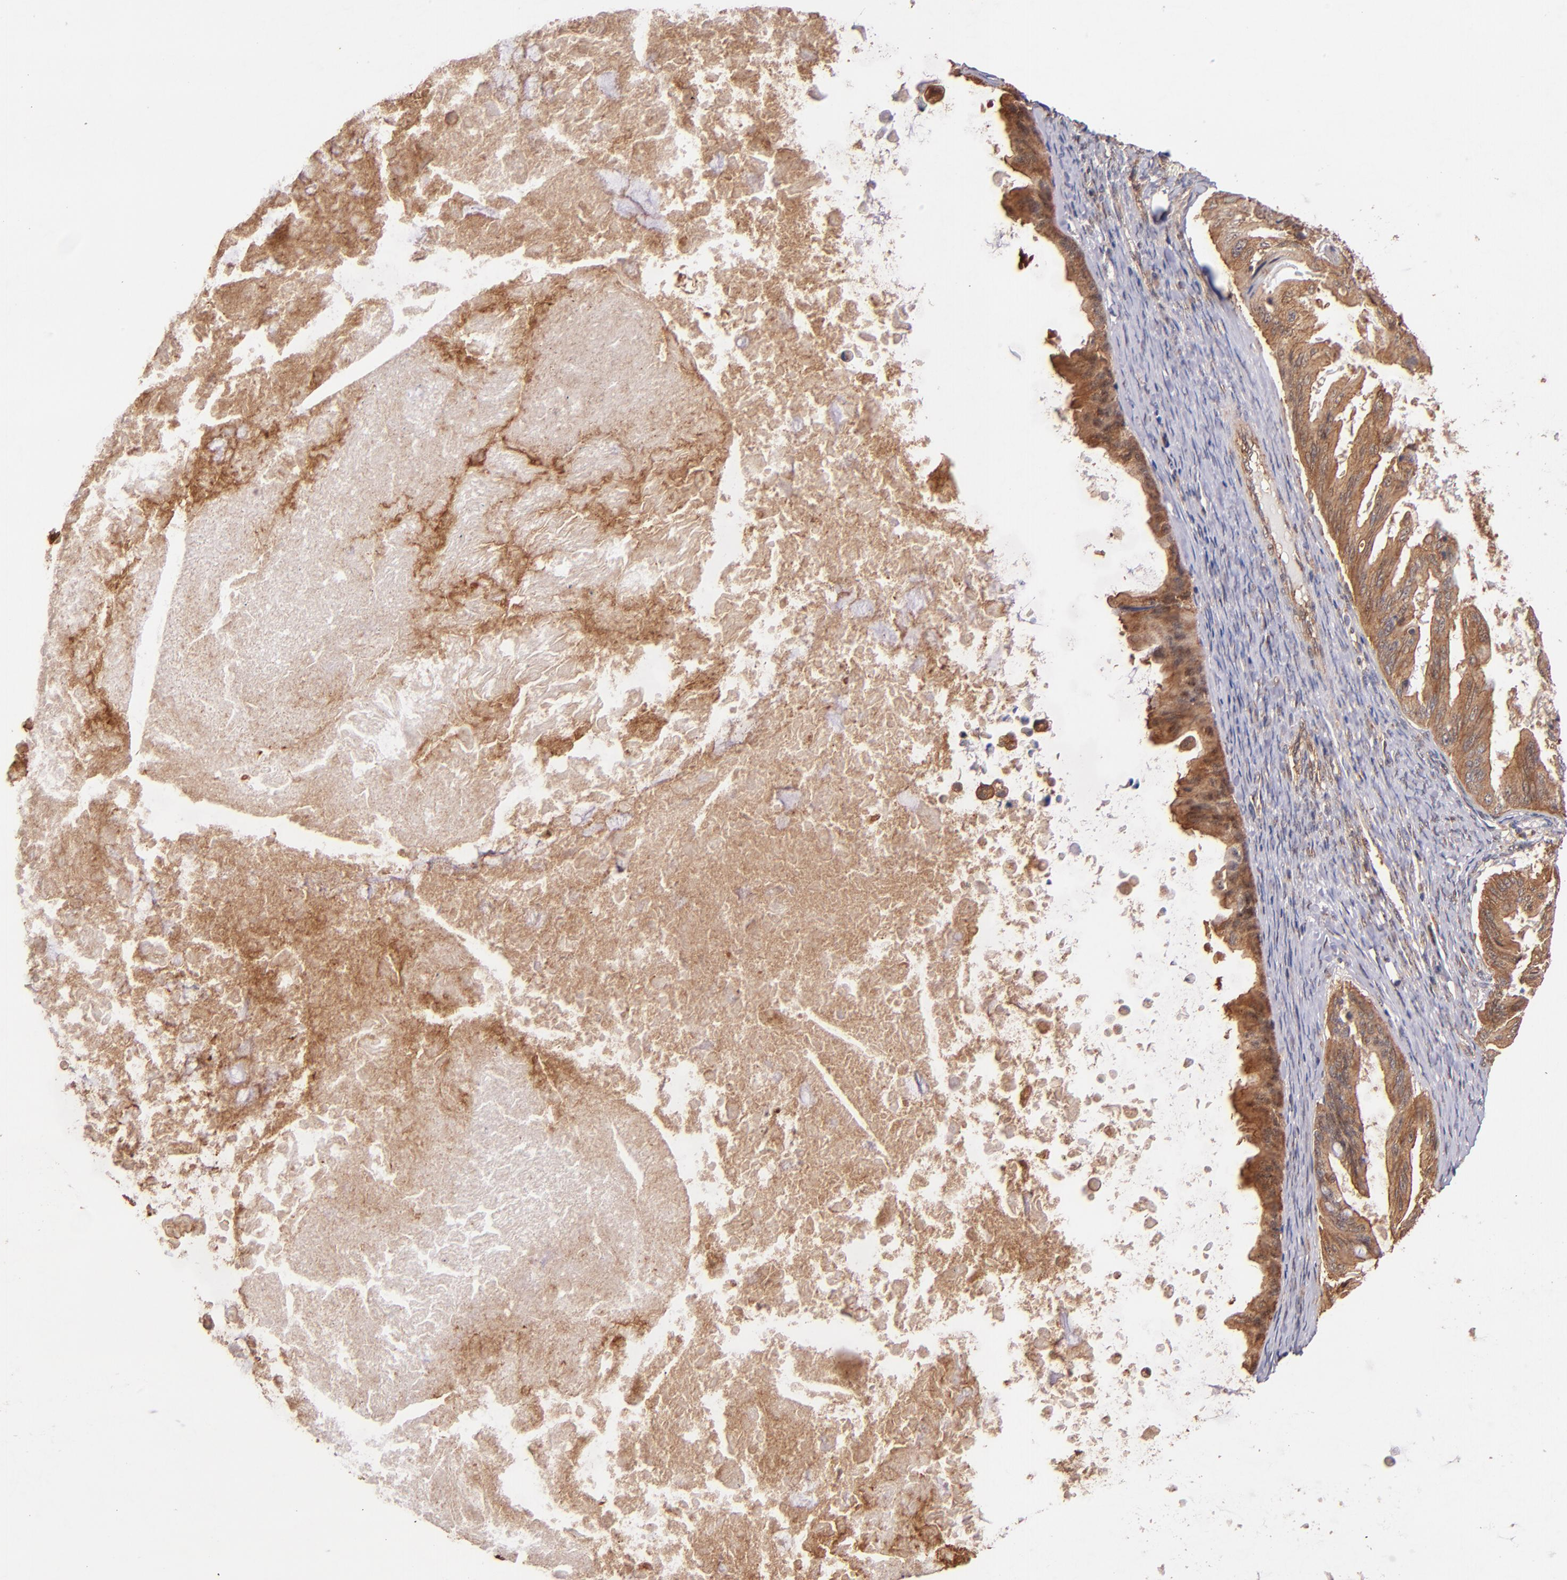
{"staining": {"intensity": "strong", "quantity": ">75%", "location": "cytoplasmic/membranous"}, "tissue": "ovarian cancer", "cell_type": "Tumor cells", "image_type": "cancer", "snomed": [{"axis": "morphology", "description": "Cystadenocarcinoma, mucinous, NOS"}, {"axis": "topography", "description": "Ovary"}], "caption": "A high amount of strong cytoplasmic/membranous staining is appreciated in about >75% of tumor cells in ovarian cancer (mucinous cystadenocarcinoma) tissue.", "gene": "STX8", "patient": {"sex": "female", "age": 37}}